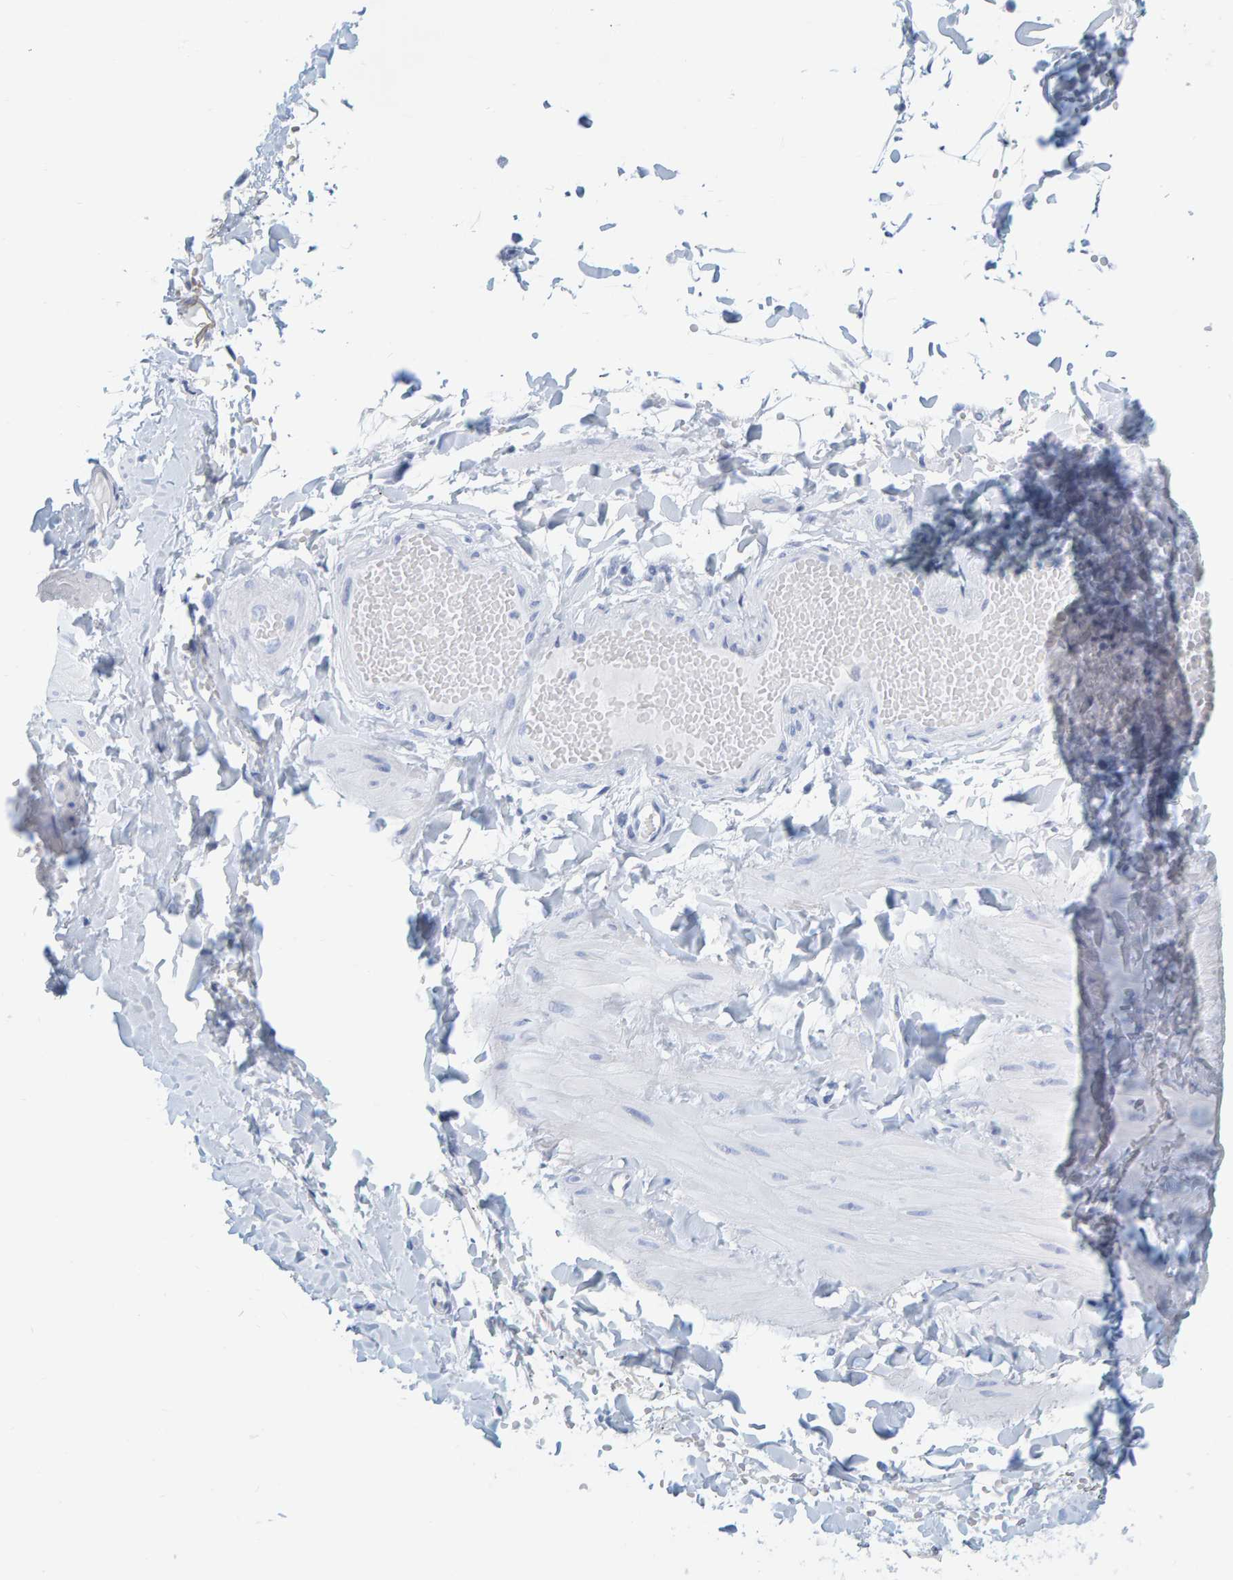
{"staining": {"intensity": "negative", "quantity": "none", "location": "none"}, "tissue": "adipose tissue", "cell_type": "Adipocytes", "image_type": "normal", "snomed": [{"axis": "morphology", "description": "Normal tissue, NOS"}, {"axis": "topography", "description": "Adipose tissue"}, {"axis": "topography", "description": "Vascular tissue"}, {"axis": "topography", "description": "Peripheral nerve tissue"}], "caption": "DAB immunohistochemical staining of normal adipose tissue exhibits no significant positivity in adipocytes. (DAB IHC visualized using brightfield microscopy, high magnification).", "gene": "SFTPC", "patient": {"sex": "male", "age": 25}}